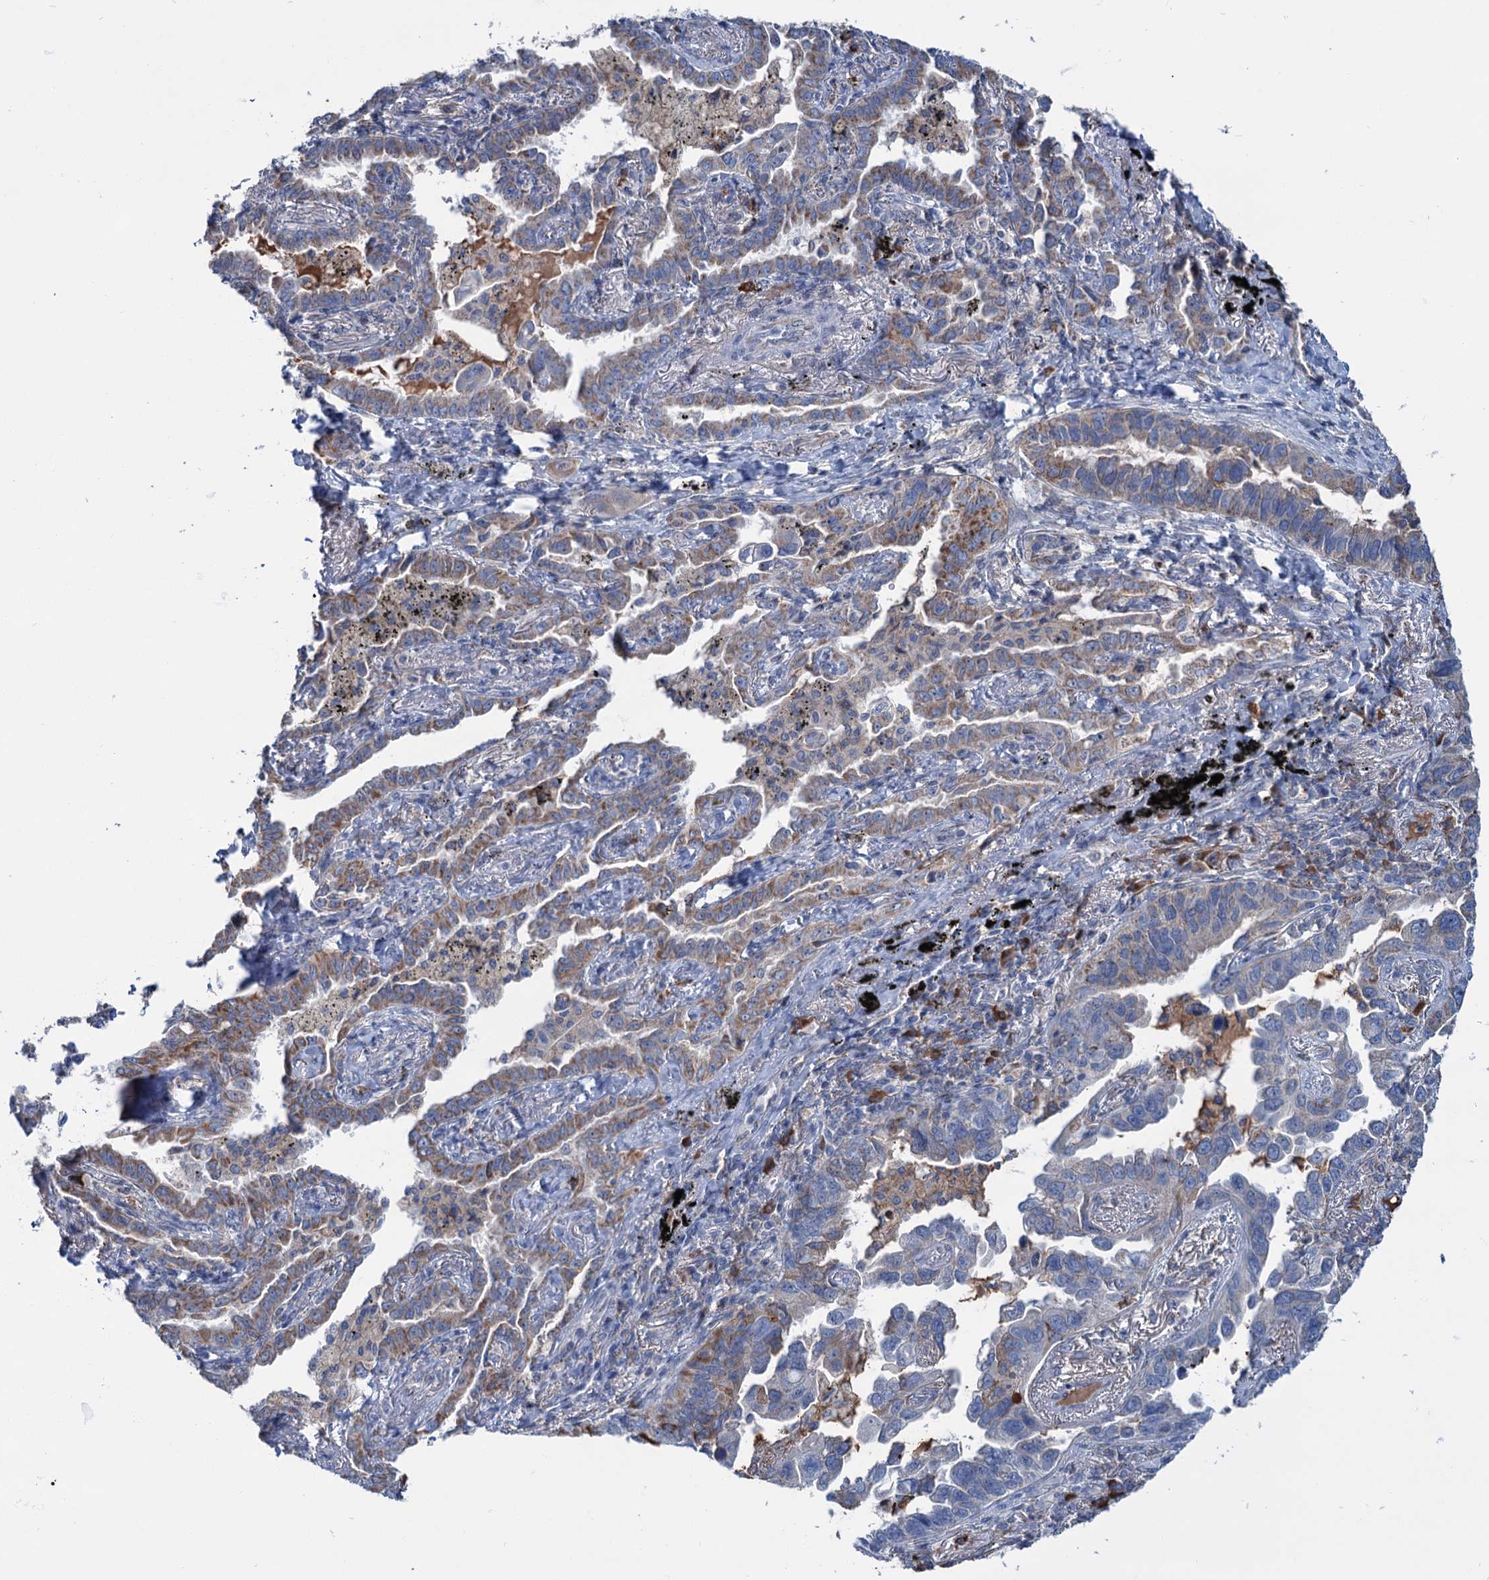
{"staining": {"intensity": "weak", "quantity": "25%-75%", "location": "cytoplasmic/membranous"}, "tissue": "lung cancer", "cell_type": "Tumor cells", "image_type": "cancer", "snomed": [{"axis": "morphology", "description": "Adenocarcinoma, NOS"}, {"axis": "topography", "description": "Lung"}], "caption": "Weak cytoplasmic/membranous expression is seen in approximately 25%-75% of tumor cells in lung adenocarcinoma.", "gene": "LPIN1", "patient": {"sex": "male", "age": 67}}